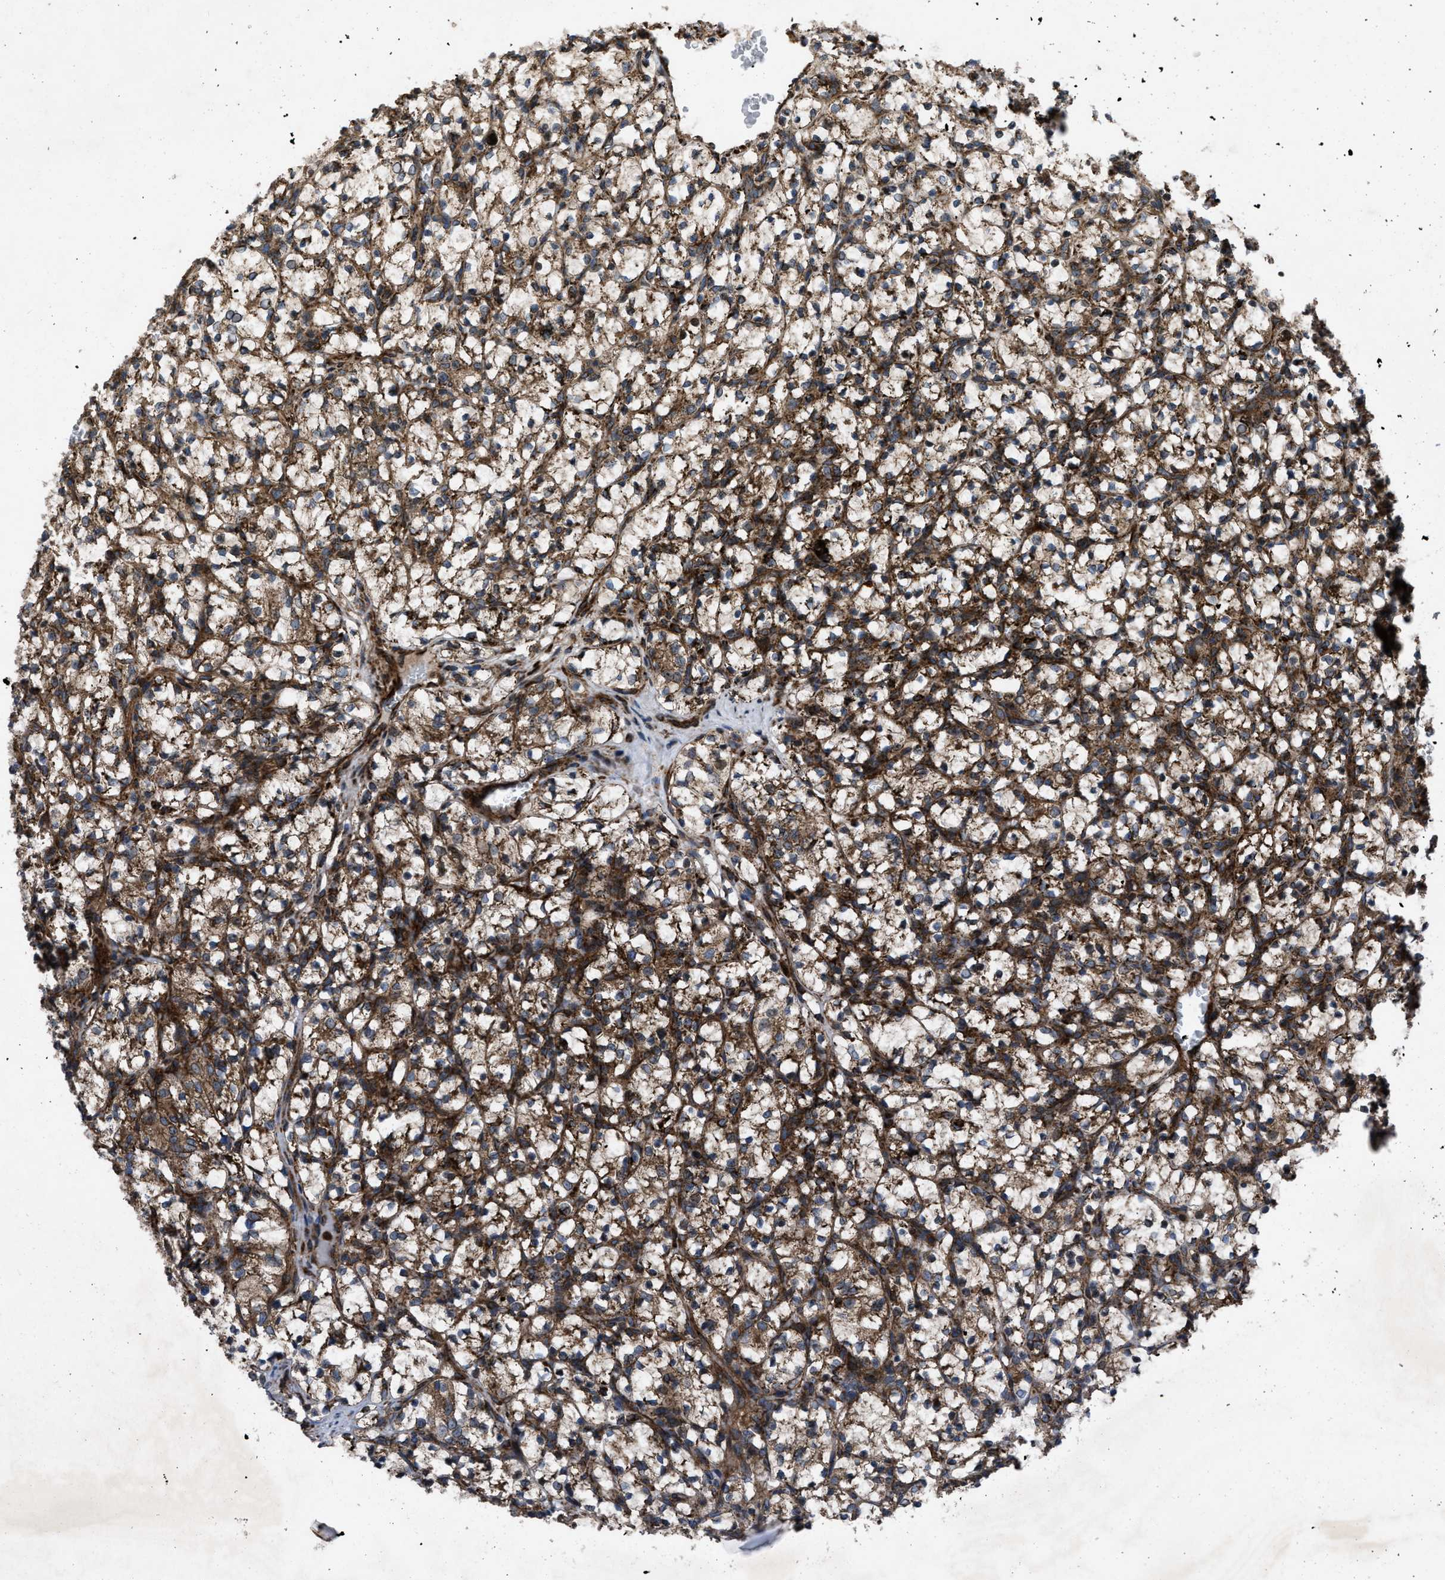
{"staining": {"intensity": "moderate", "quantity": ">75%", "location": "cytoplasmic/membranous"}, "tissue": "renal cancer", "cell_type": "Tumor cells", "image_type": "cancer", "snomed": [{"axis": "morphology", "description": "Adenocarcinoma, NOS"}, {"axis": "topography", "description": "Kidney"}], "caption": "Renal cancer (adenocarcinoma) tissue reveals moderate cytoplasmic/membranous positivity in about >75% of tumor cells", "gene": "PER3", "patient": {"sex": "female", "age": 69}}